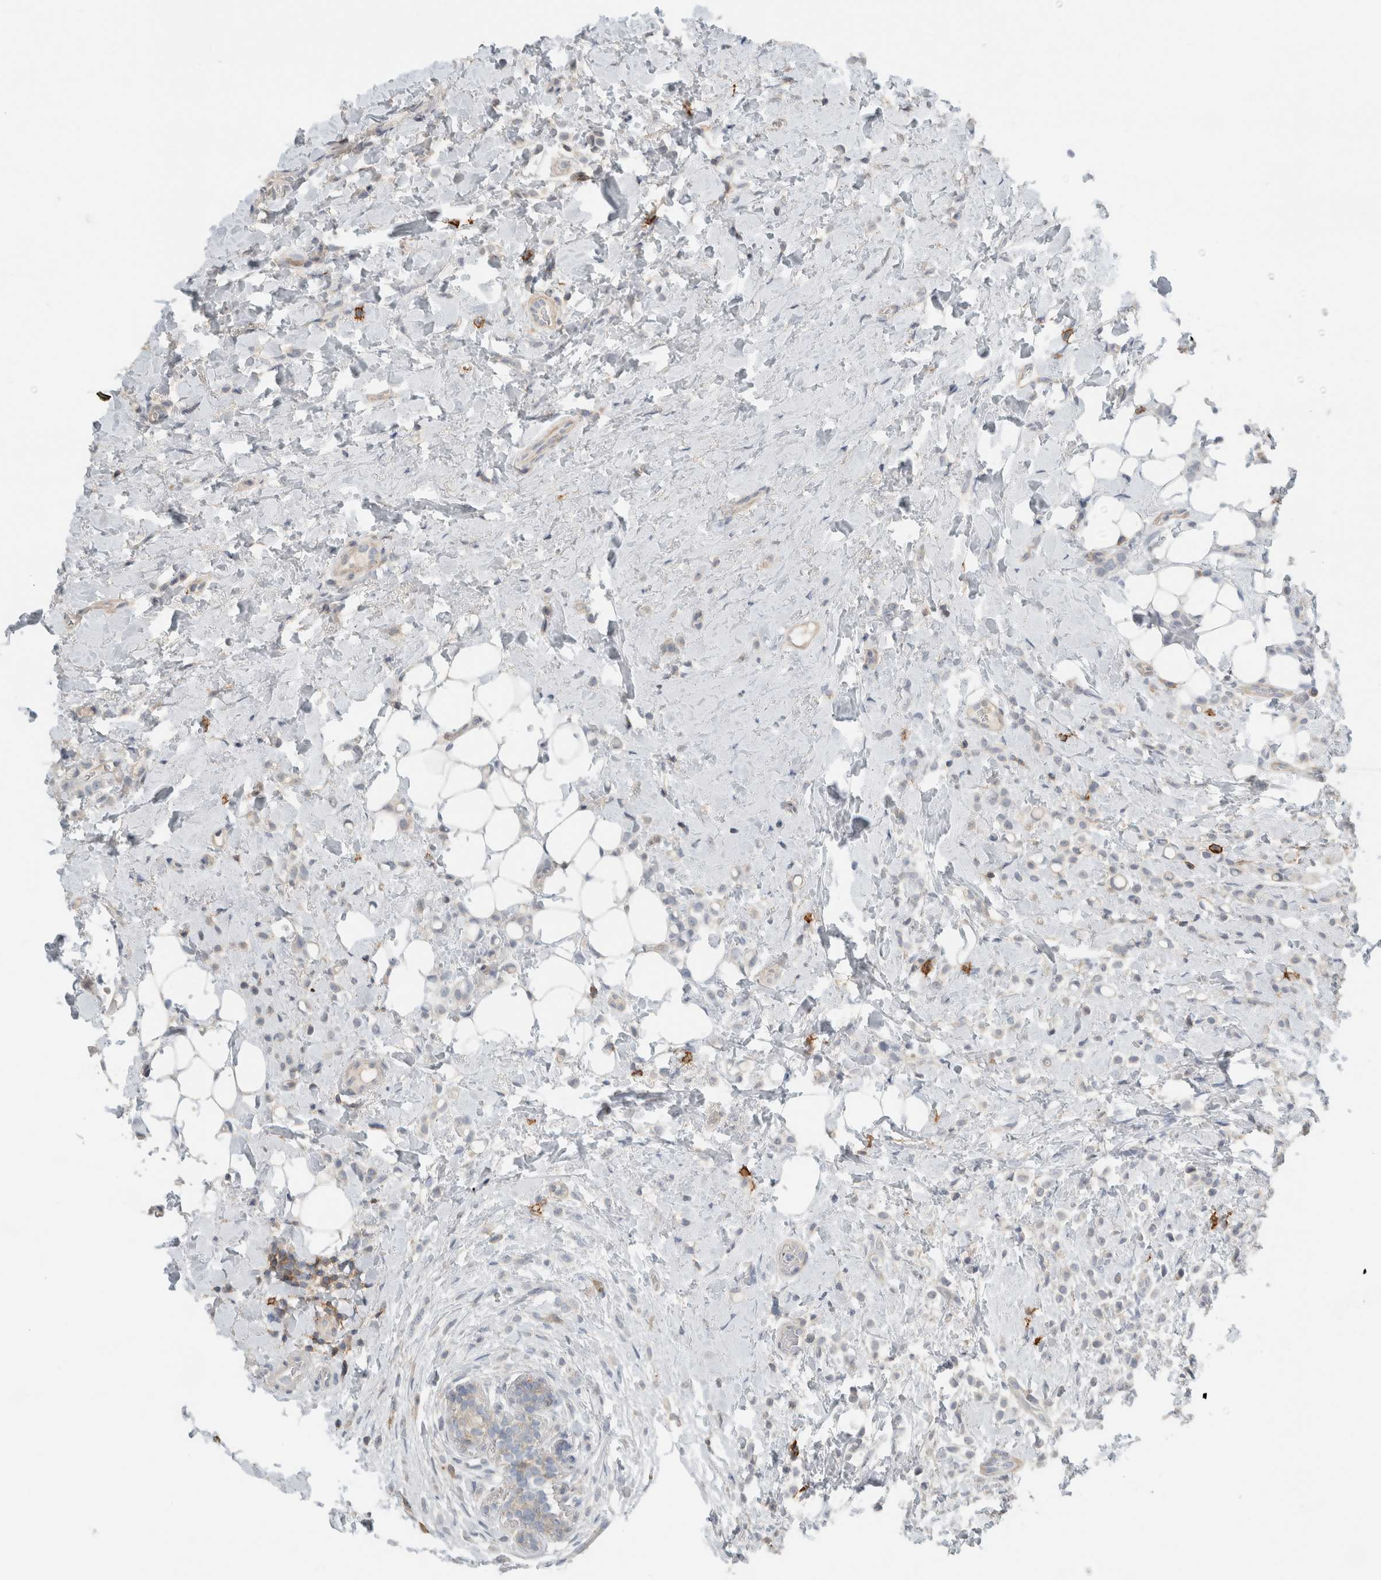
{"staining": {"intensity": "negative", "quantity": "none", "location": "none"}, "tissue": "breast cancer", "cell_type": "Tumor cells", "image_type": "cancer", "snomed": [{"axis": "morphology", "description": "Normal tissue, NOS"}, {"axis": "morphology", "description": "Lobular carcinoma"}, {"axis": "topography", "description": "Breast"}], "caption": "Immunohistochemical staining of human breast lobular carcinoma shows no significant staining in tumor cells.", "gene": "ERCC6L2", "patient": {"sex": "female", "age": 50}}